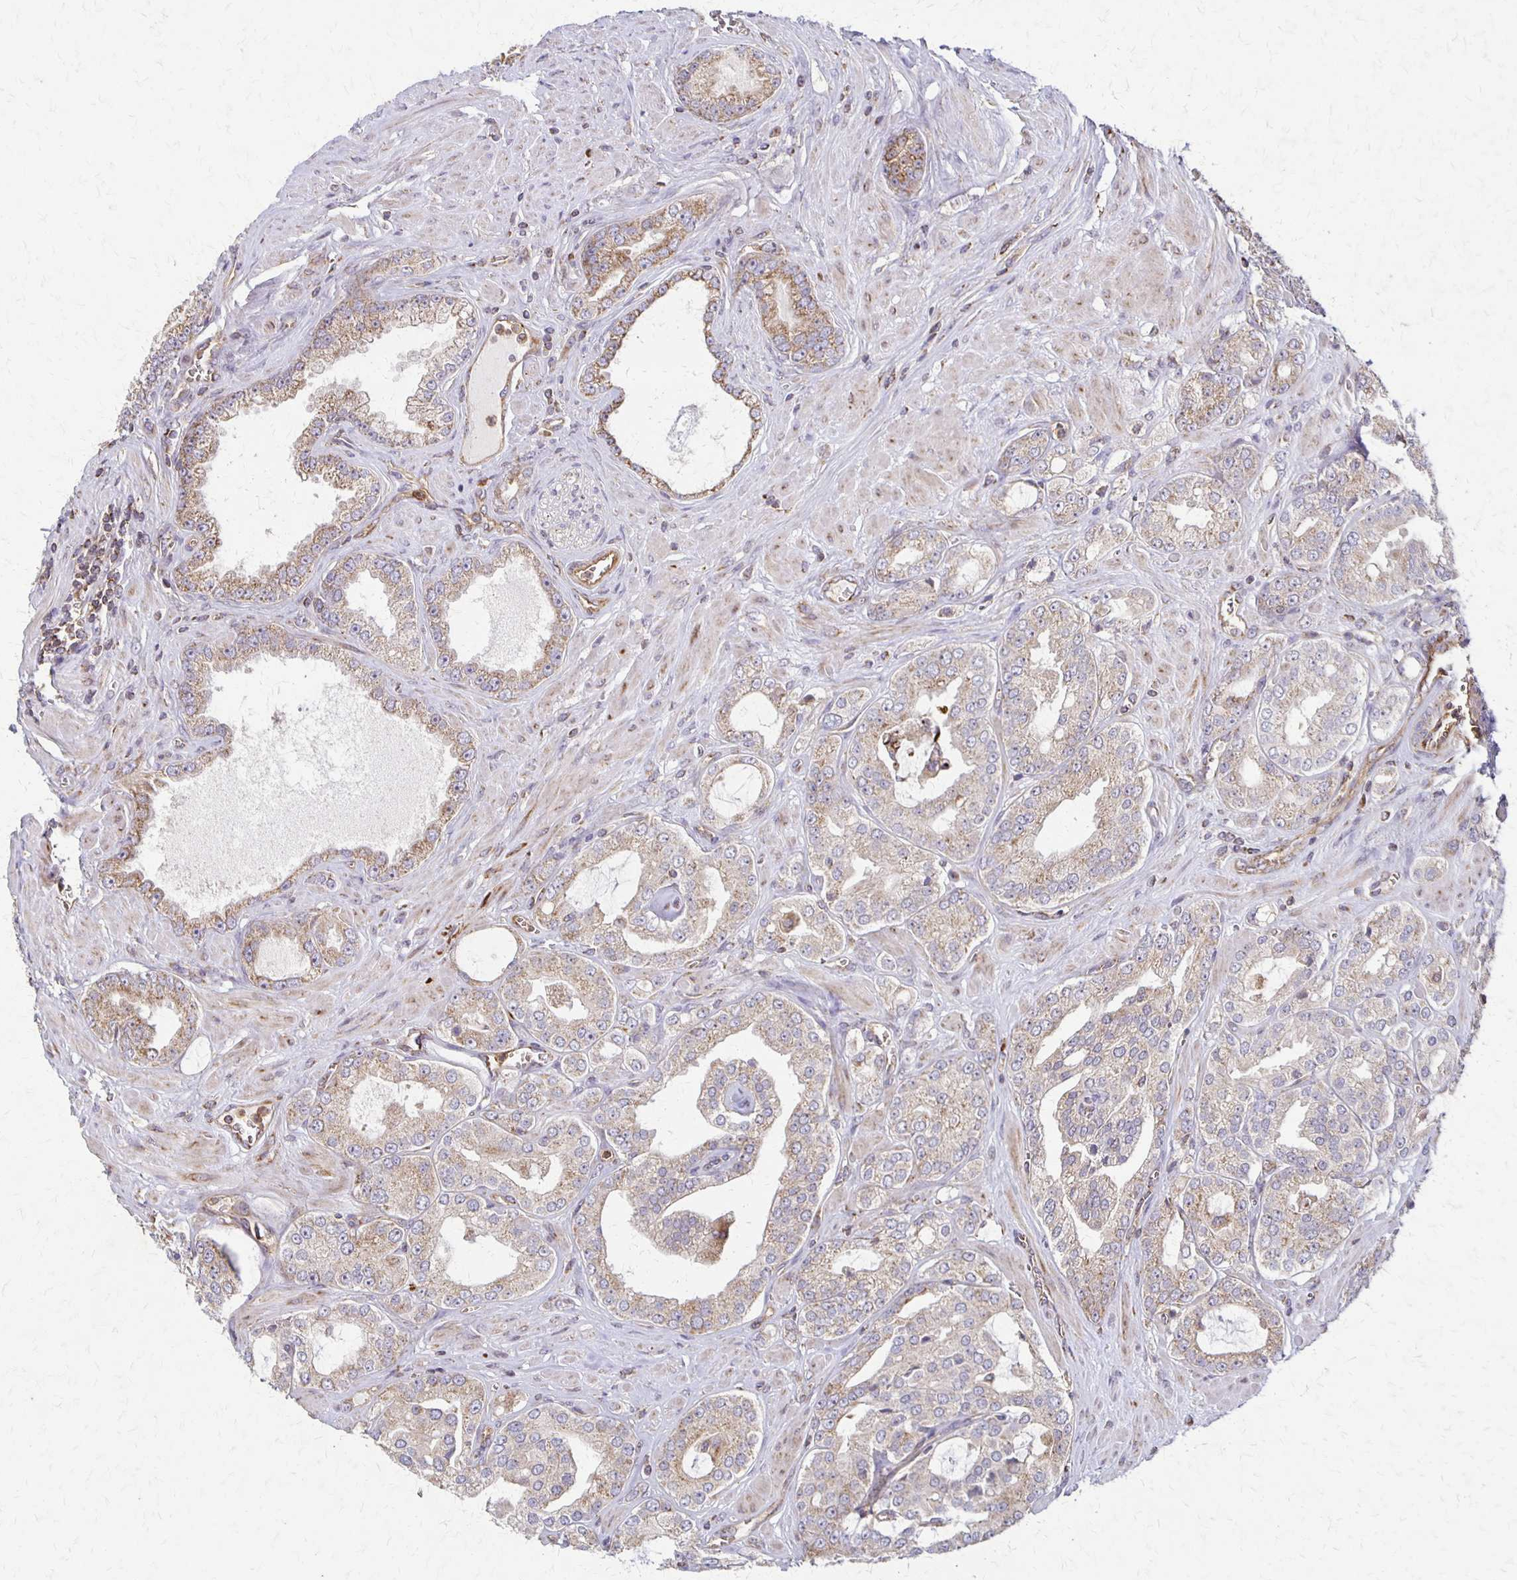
{"staining": {"intensity": "moderate", "quantity": "25%-75%", "location": "cytoplasmic/membranous"}, "tissue": "prostate cancer", "cell_type": "Tumor cells", "image_type": "cancer", "snomed": [{"axis": "morphology", "description": "Adenocarcinoma, High grade"}, {"axis": "topography", "description": "Prostate"}], "caption": "Protein expression analysis of adenocarcinoma (high-grade) (prostate) demonstrates moderate cytoplasmic/membranous positivity in about 25%-75% of tumor cells. The staining was performed using DAB, with brown indicating positive protein expression. Nuclei are stained blue with hematoxylin.", "gene": "EIF4EBP2", "patient": {"sex": "male", "age": 66}}